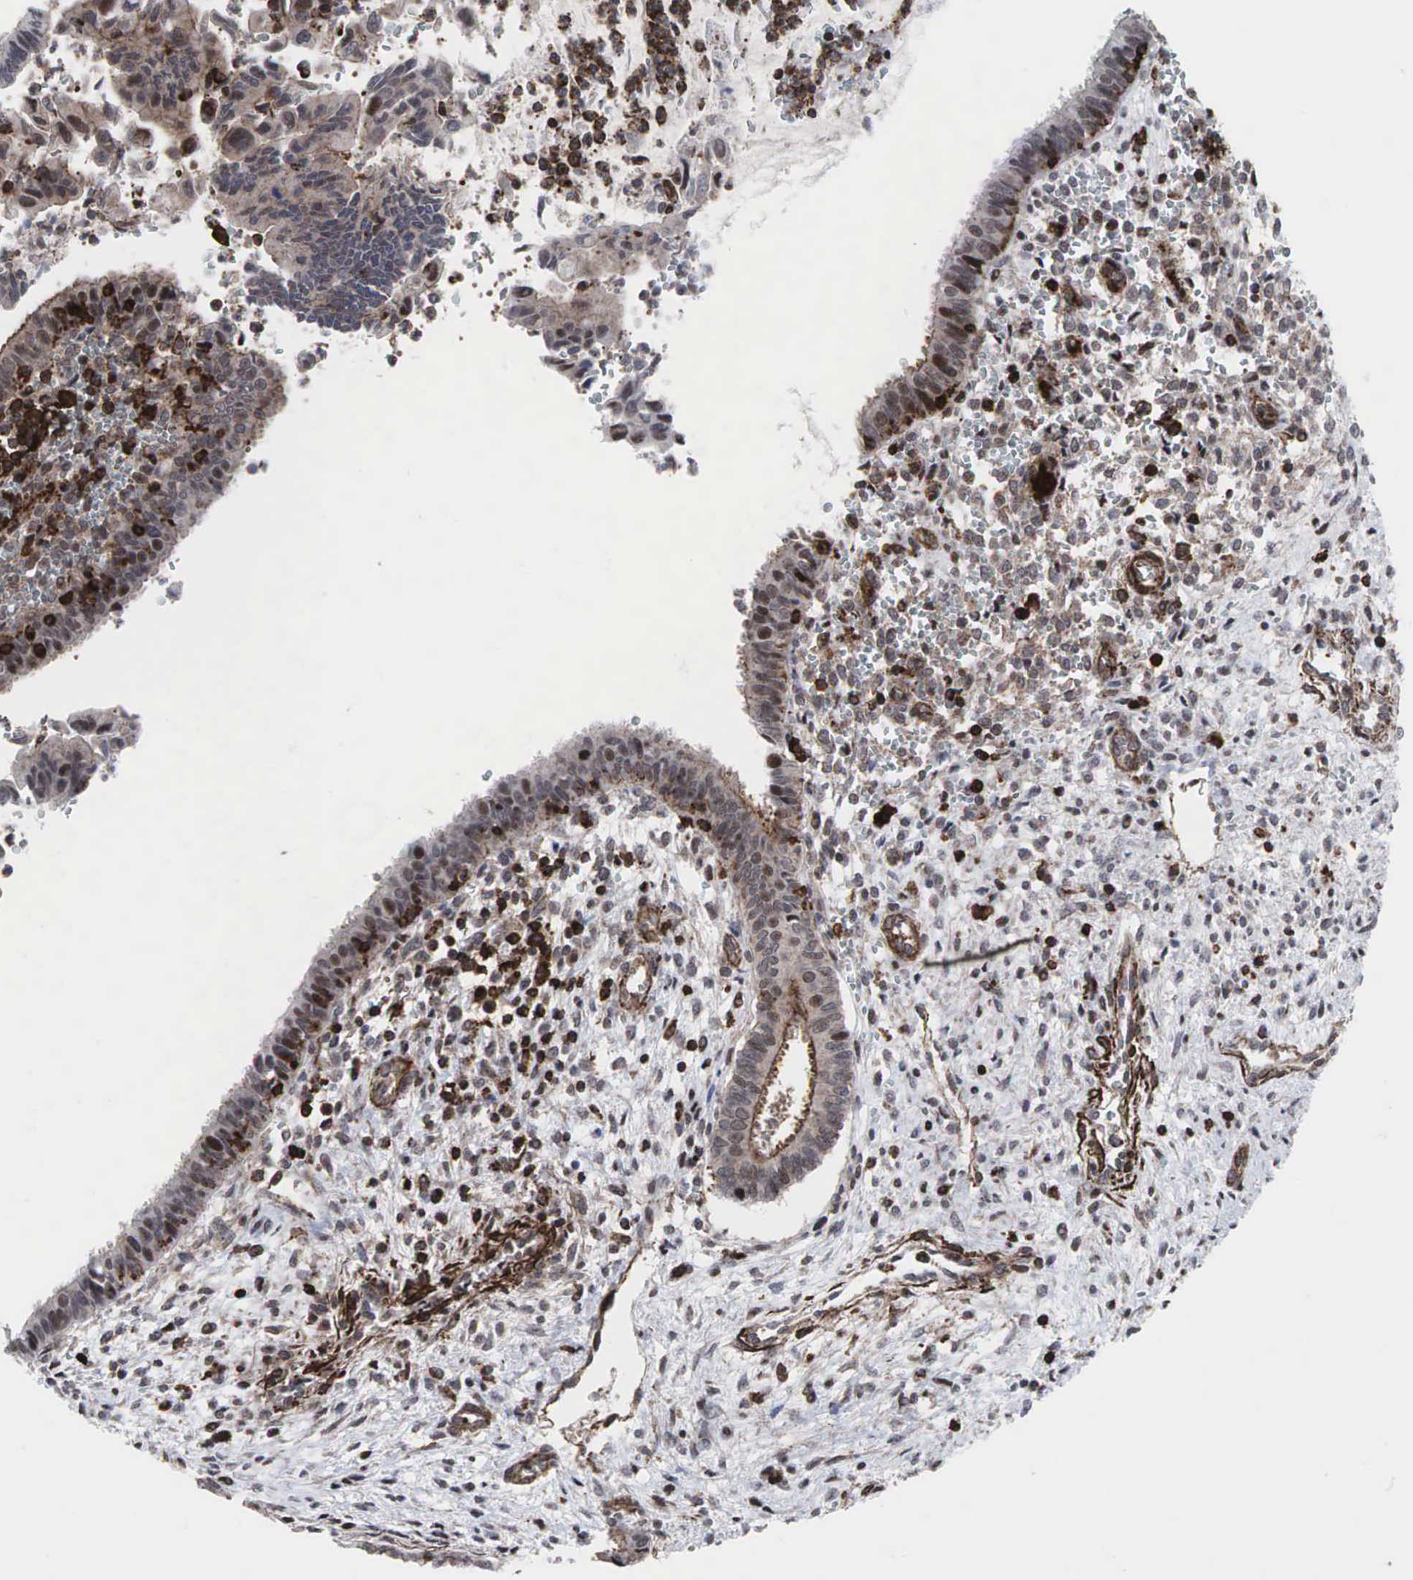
{"staining": {"intensity": "weak", "quantity": ">75%", "location": "cytoplasmic/membranous"}, "tissue": "cervical cancer", "cell_type": "Tumor cells", "image_type": "cancer", "snomed": [{"axis": "morphology", "description": "Normal tissue, NOS"}, {"axis": "morphology", "description": "Adenocarcinoma, NOS"}, {"axis": "topography", "description": "Cervix"}], "caption": "Immunohistochemical staining of human adenocarcinoma (cervical) exhibits weak cytoplasmic/membranous protein expression in approximately >75% of tumor cells. (DAB IHC with brightfield microscopy, high magnification).", "gene": "GPRASP1", "patient": {"sex": "female", "age": 34}}